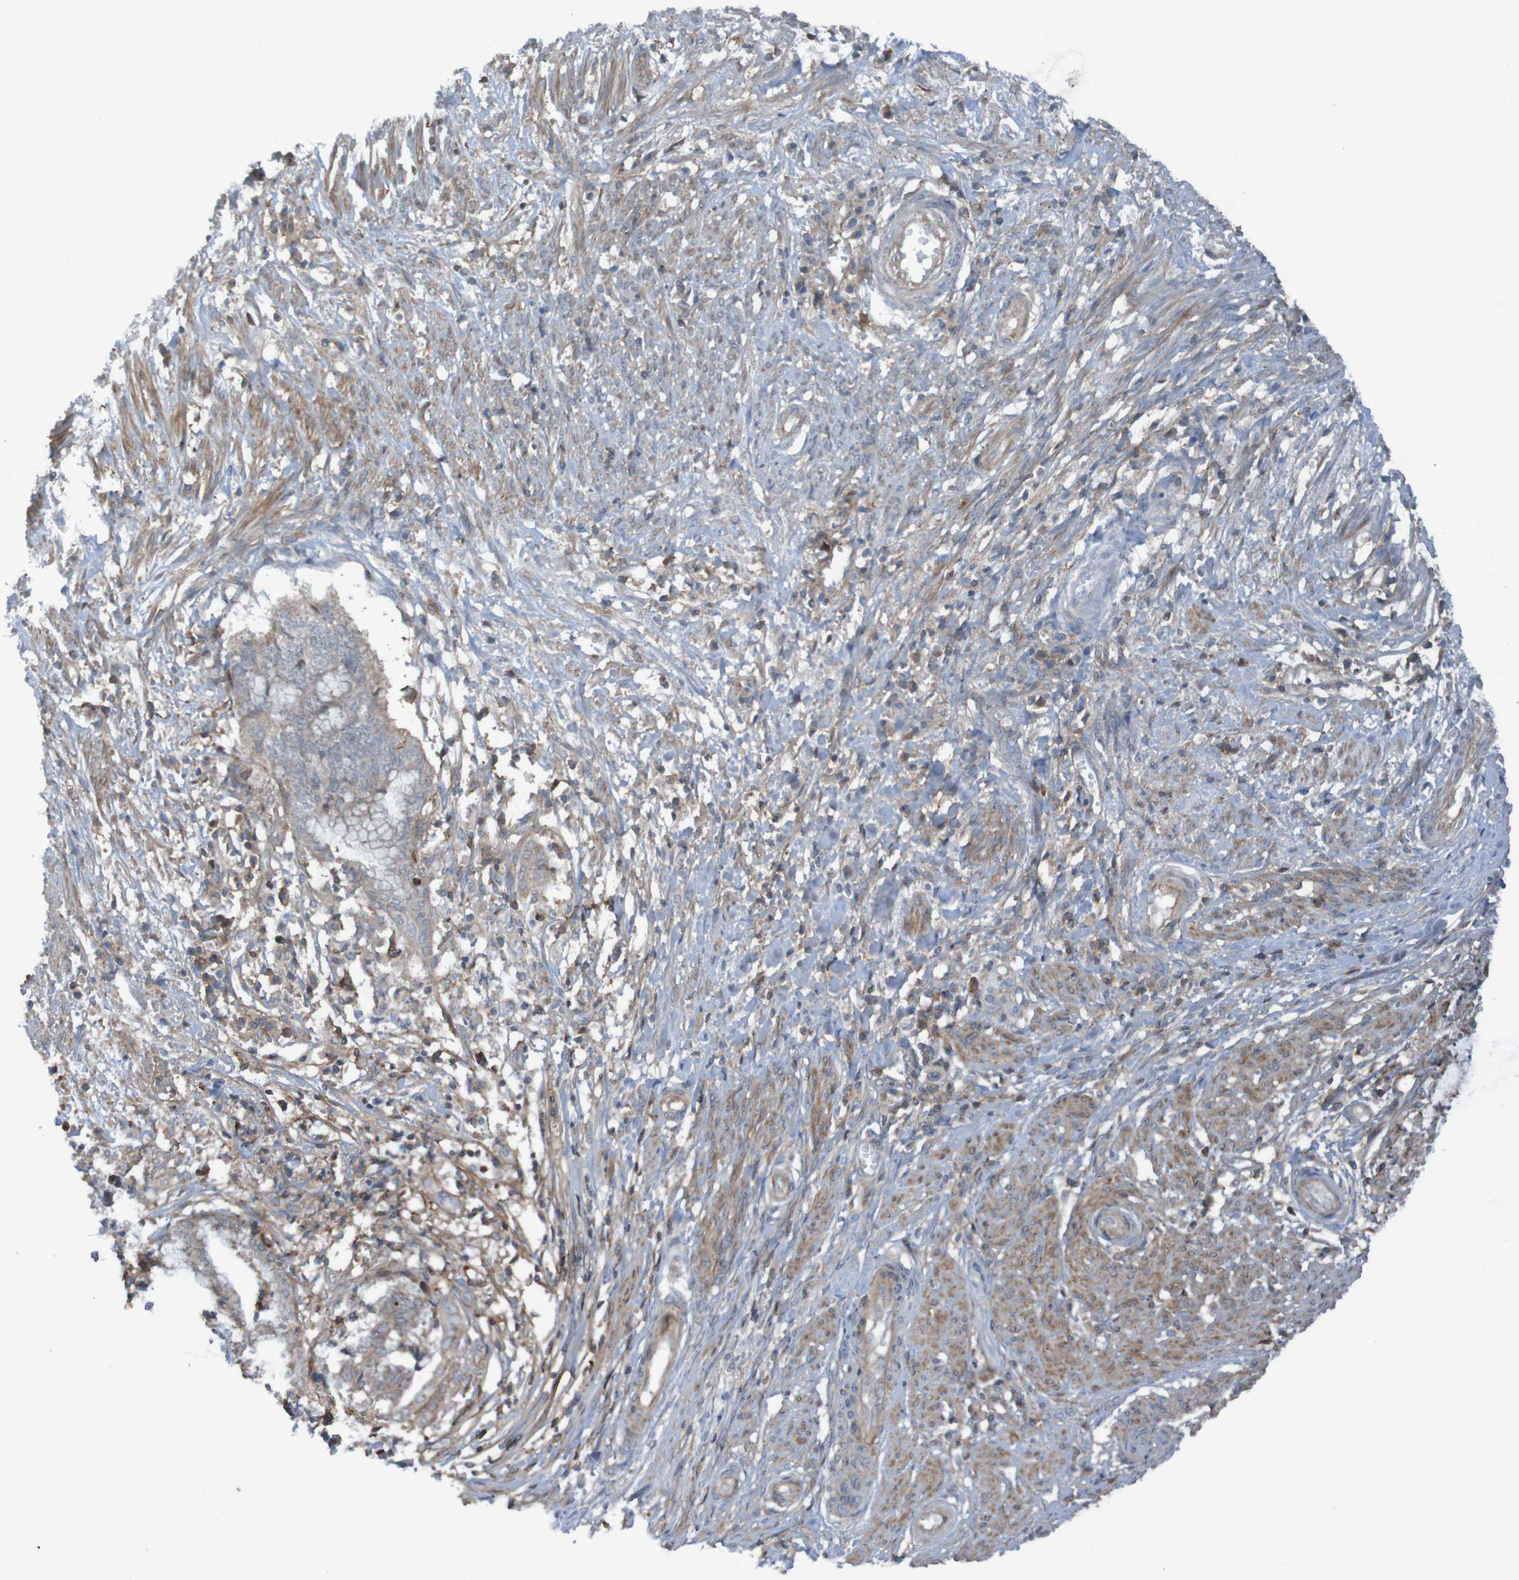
{"staining": {"intensity": "weak", "quantity": ">75%", "location": "cytoplasmic/membranous"}, "tissue": "endometrial cancer", "cell_type": "Tumor cells", "image_type": "cancer", "snomed": [{"axis": "morphology", "description": "Necrosis, NOS"}, {"axis": "morphology", "description": "Adenocarcinoma, NOS"}, {"axis": "topography", "description": "Endometrium"}], "caption": "Weak cytoplasmic/membranous staining is present in about >75% of tumor cells in adenocarcinoma (endometrial). (brown staining indicates protein expression, while blue staining denotes nuclei).", "gene": "PDGFB", "patient": {"sex": "female", "age": 79}}